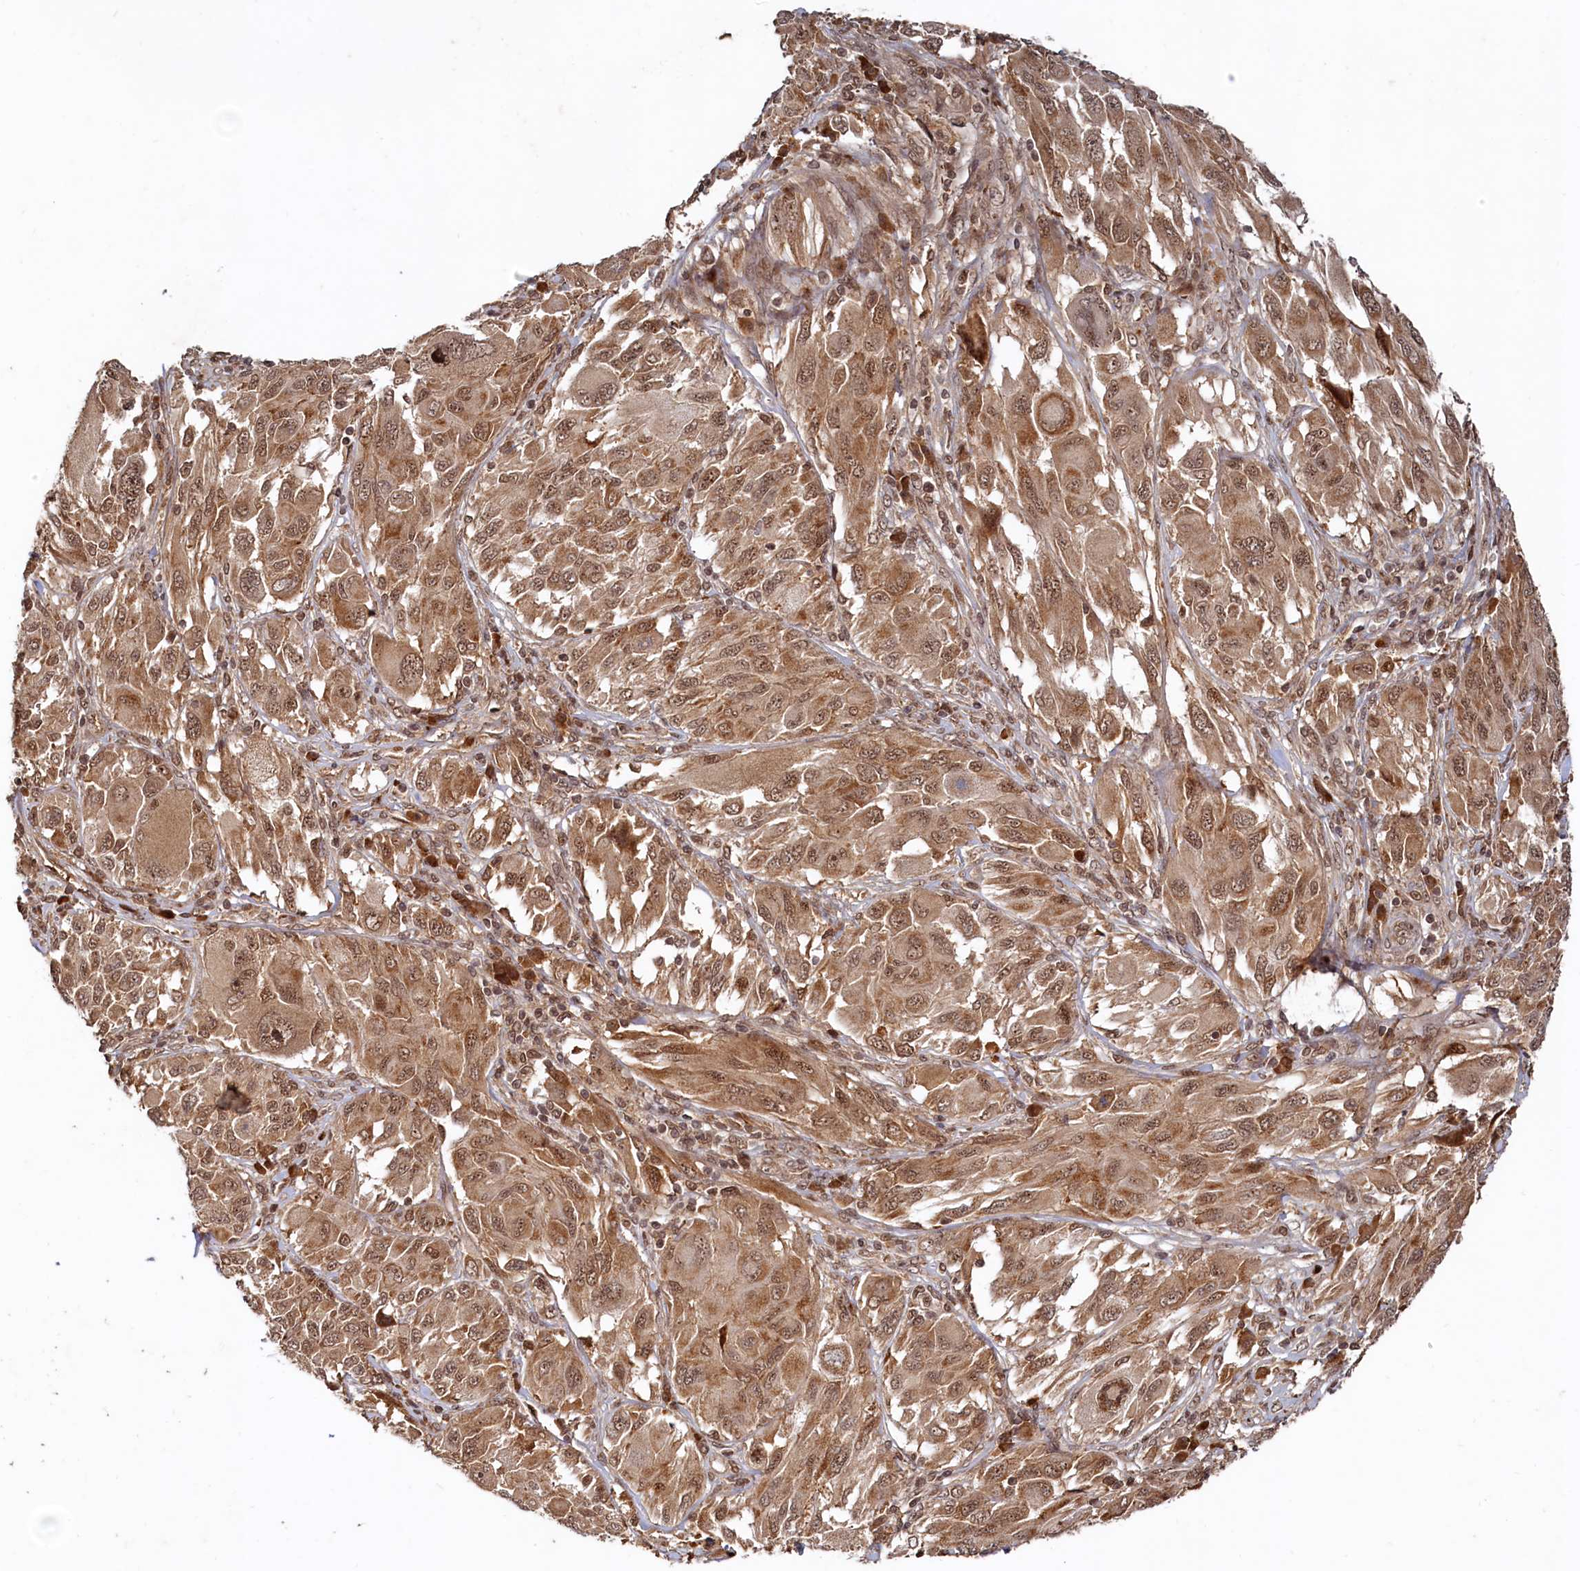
{"staining": {"intensity": "moderate", "quantity": ">75%", "location": "cytoplasmic/membranous,nuclear"}, "tissue": "melanoma", "cell_type": "Tumor cells", "image_type": "cancer", "snomed": [{"axis": "morphology", "description": "Malignant melanoma, NOS"}, {"axis": "topography", "description": "Skin"}], "caption": "Moderate cytoplasmic/membranous and nuclear protein staining is present in about >75% of tumor cells in melanoma.", "gene": "TRAPPC4", "patient": {"sex": "female", "age": 91}}